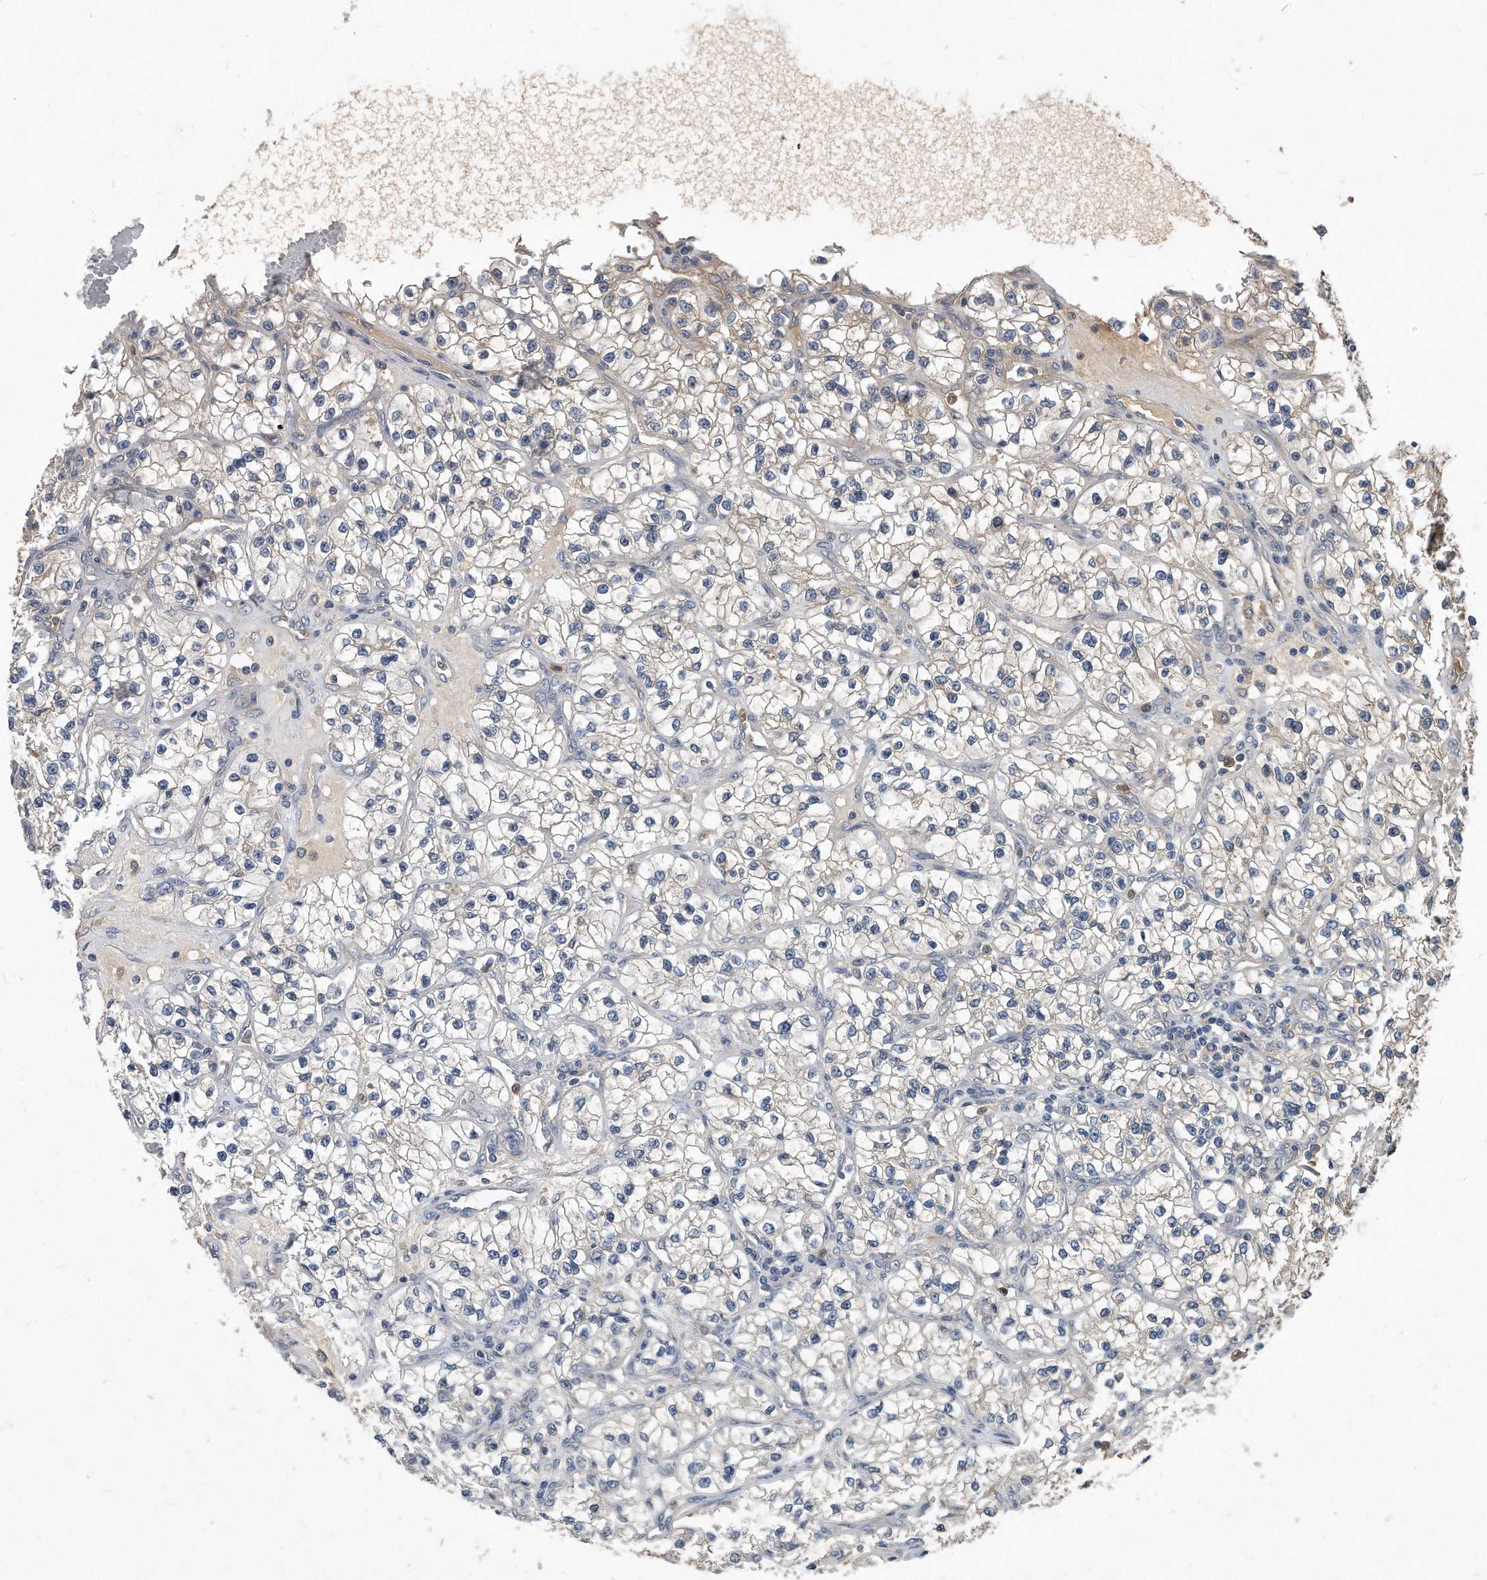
{"staining": {"intensity": "weak", "quantity": "<25%", "location": "cytoplasmic/membranous"}, "tissue": "renal cancer", "cell_type": "Tumor cells", "image_type": "cancer", "snomed": [{"axis": "morphology", "description": "Adenocarcinoma, NOS"}, {"axis": "topography", "description": "Kidney"}], "caption": "This is a image of immunohistochemistry staining of adenocarcinoma (renal), which shows no staining in tumor cells. (DAB (3,3'-diaminobenzidine) immunohistochemistry (IHC) with hematoxylin counter stain).", "gene": "HOMER3", "patient": {"sex": "female", "age": 57}}